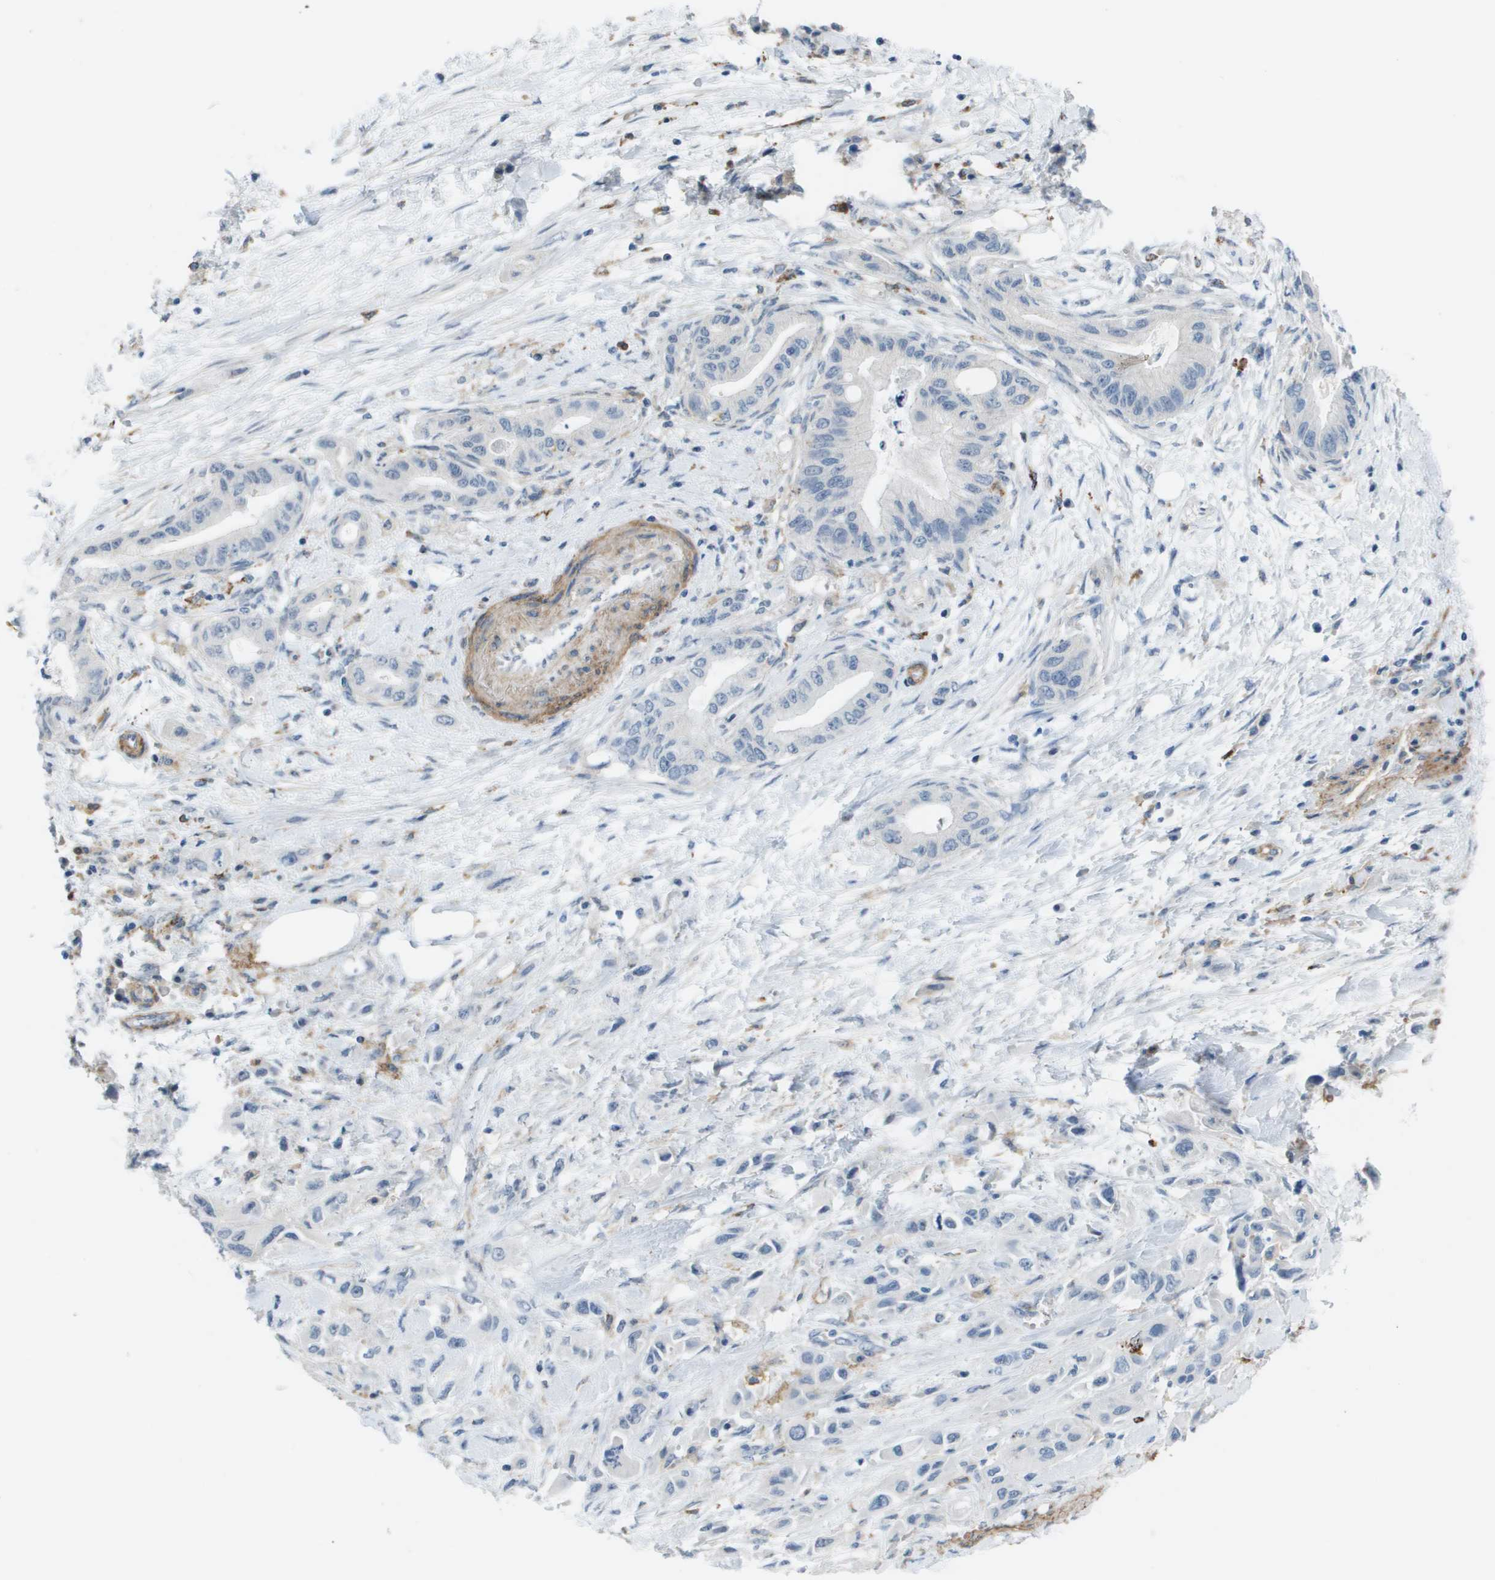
{"staining": {"intensity": "negative", "quantity": "none", "location": "none"}, "tissue": "pancreatic cancer", "cell_type": "Tumor cells", "image_type": "cancer", "snomed": [{"axis": "morphology", "description": "Adenocarcinoma, NOS"}, {"axis": "topography", "description": "Pancreas"}], "caption": "This image is of pancreatic cancer (adenocarcinoma) stained with IHC to label a protein in brown with the nuclei are counter-stained blue. There is no staining in tumor cells. Nuclei are stained in blue.", "gene": "ZBTB43", "patient": {"sex": "female", "age": 73}}